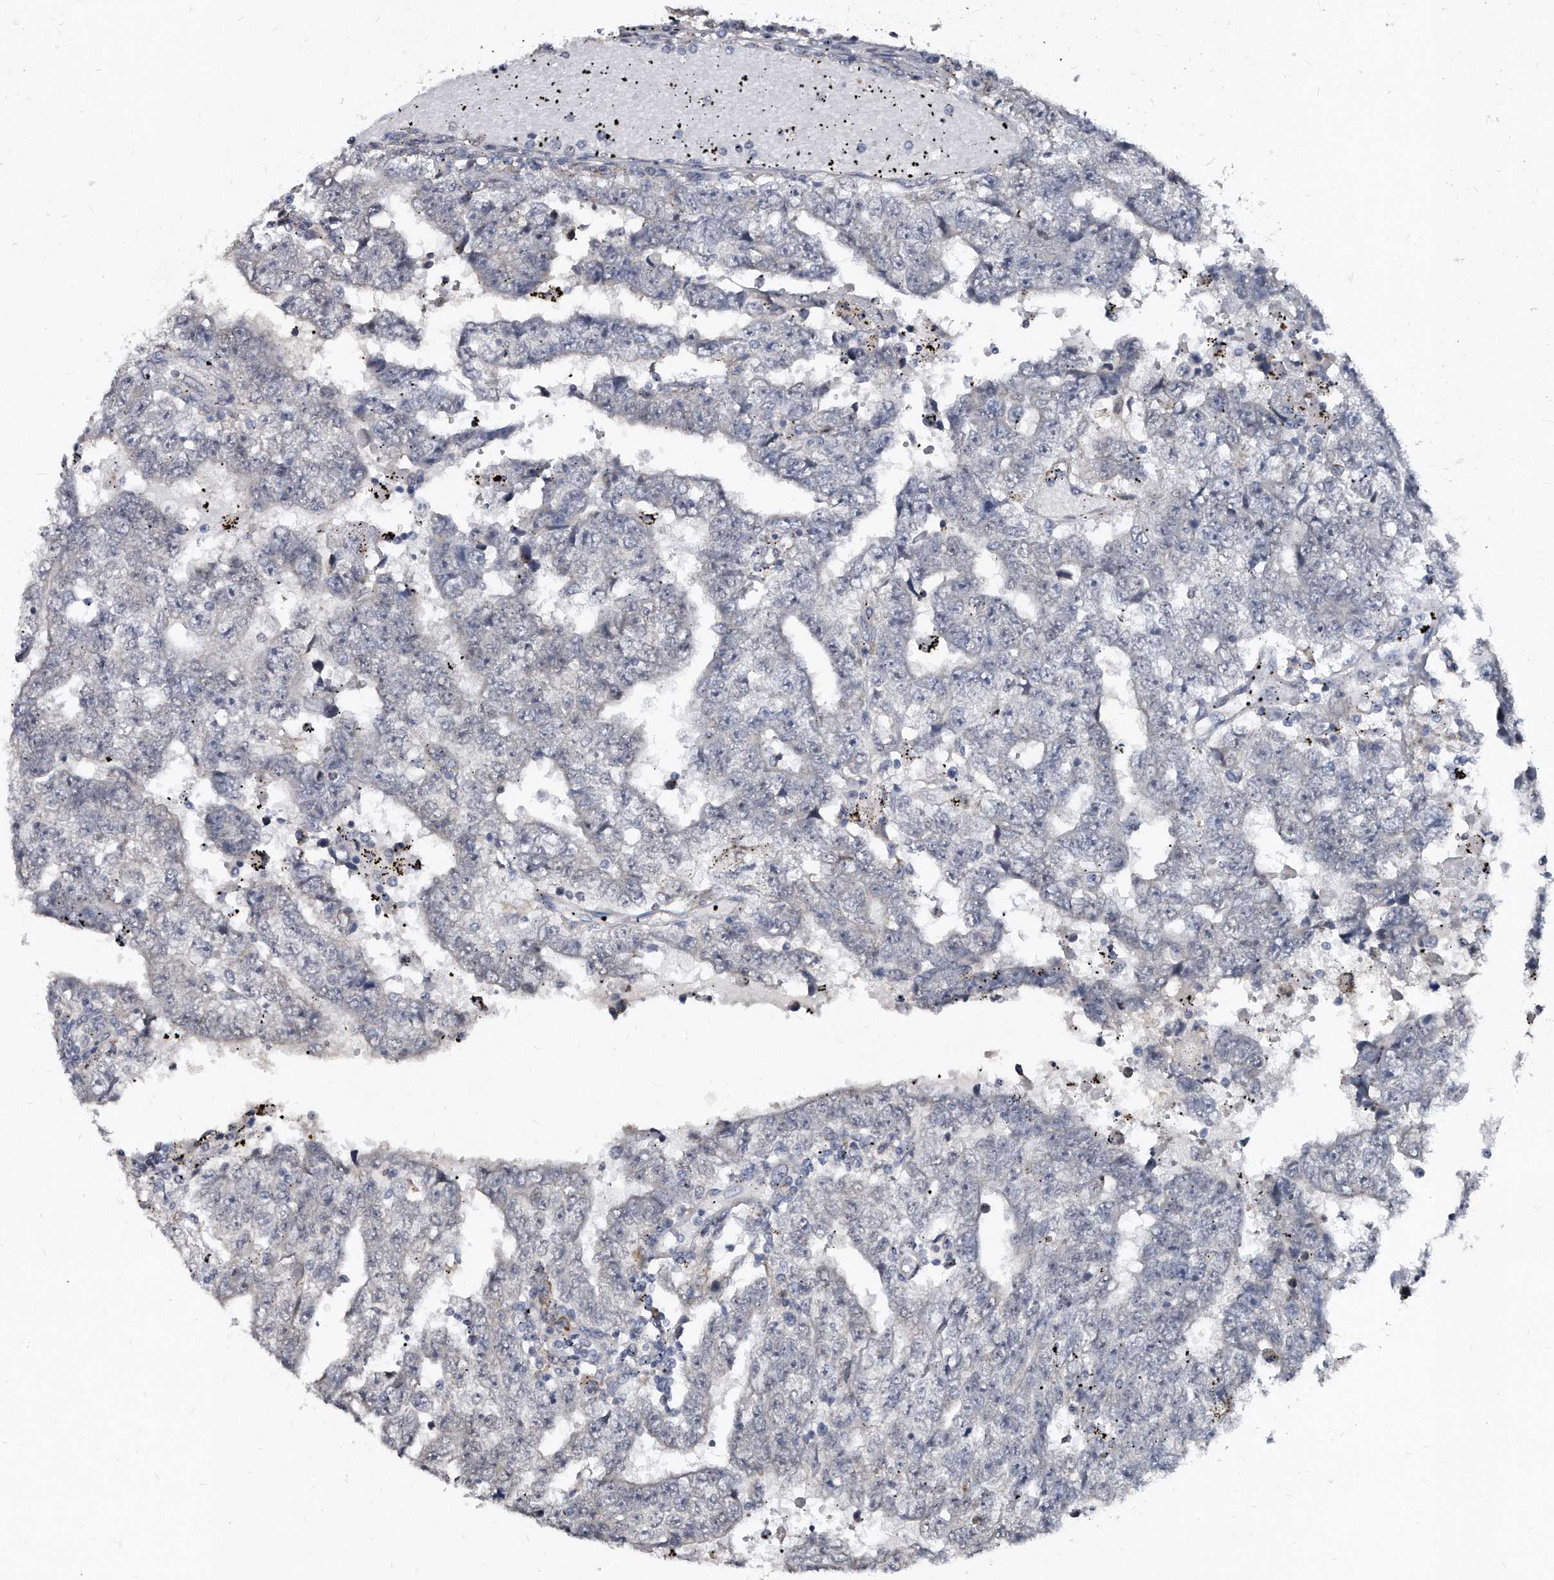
{"staining": {"intensity": "negative", "quantity": "none", "location": "none"}, "tissue": "testis cancer", "cell_type": "Tumor cells", "image_type": "cancer", "snomed": [{"axis": "morphology", "description": "Carcinoma, Embryonal, NOS"}, {"axis": "topography", "description": "Testis"}], "caption": "Testis embryonal carcinoma was stained to show a protein in brown. There is no significant expression in tumor cells. (Brightfield microscopy of DAB IHC at high magnification).", "gene": "KLHDC3", "patient": {"sex": "male", "age": 25}}